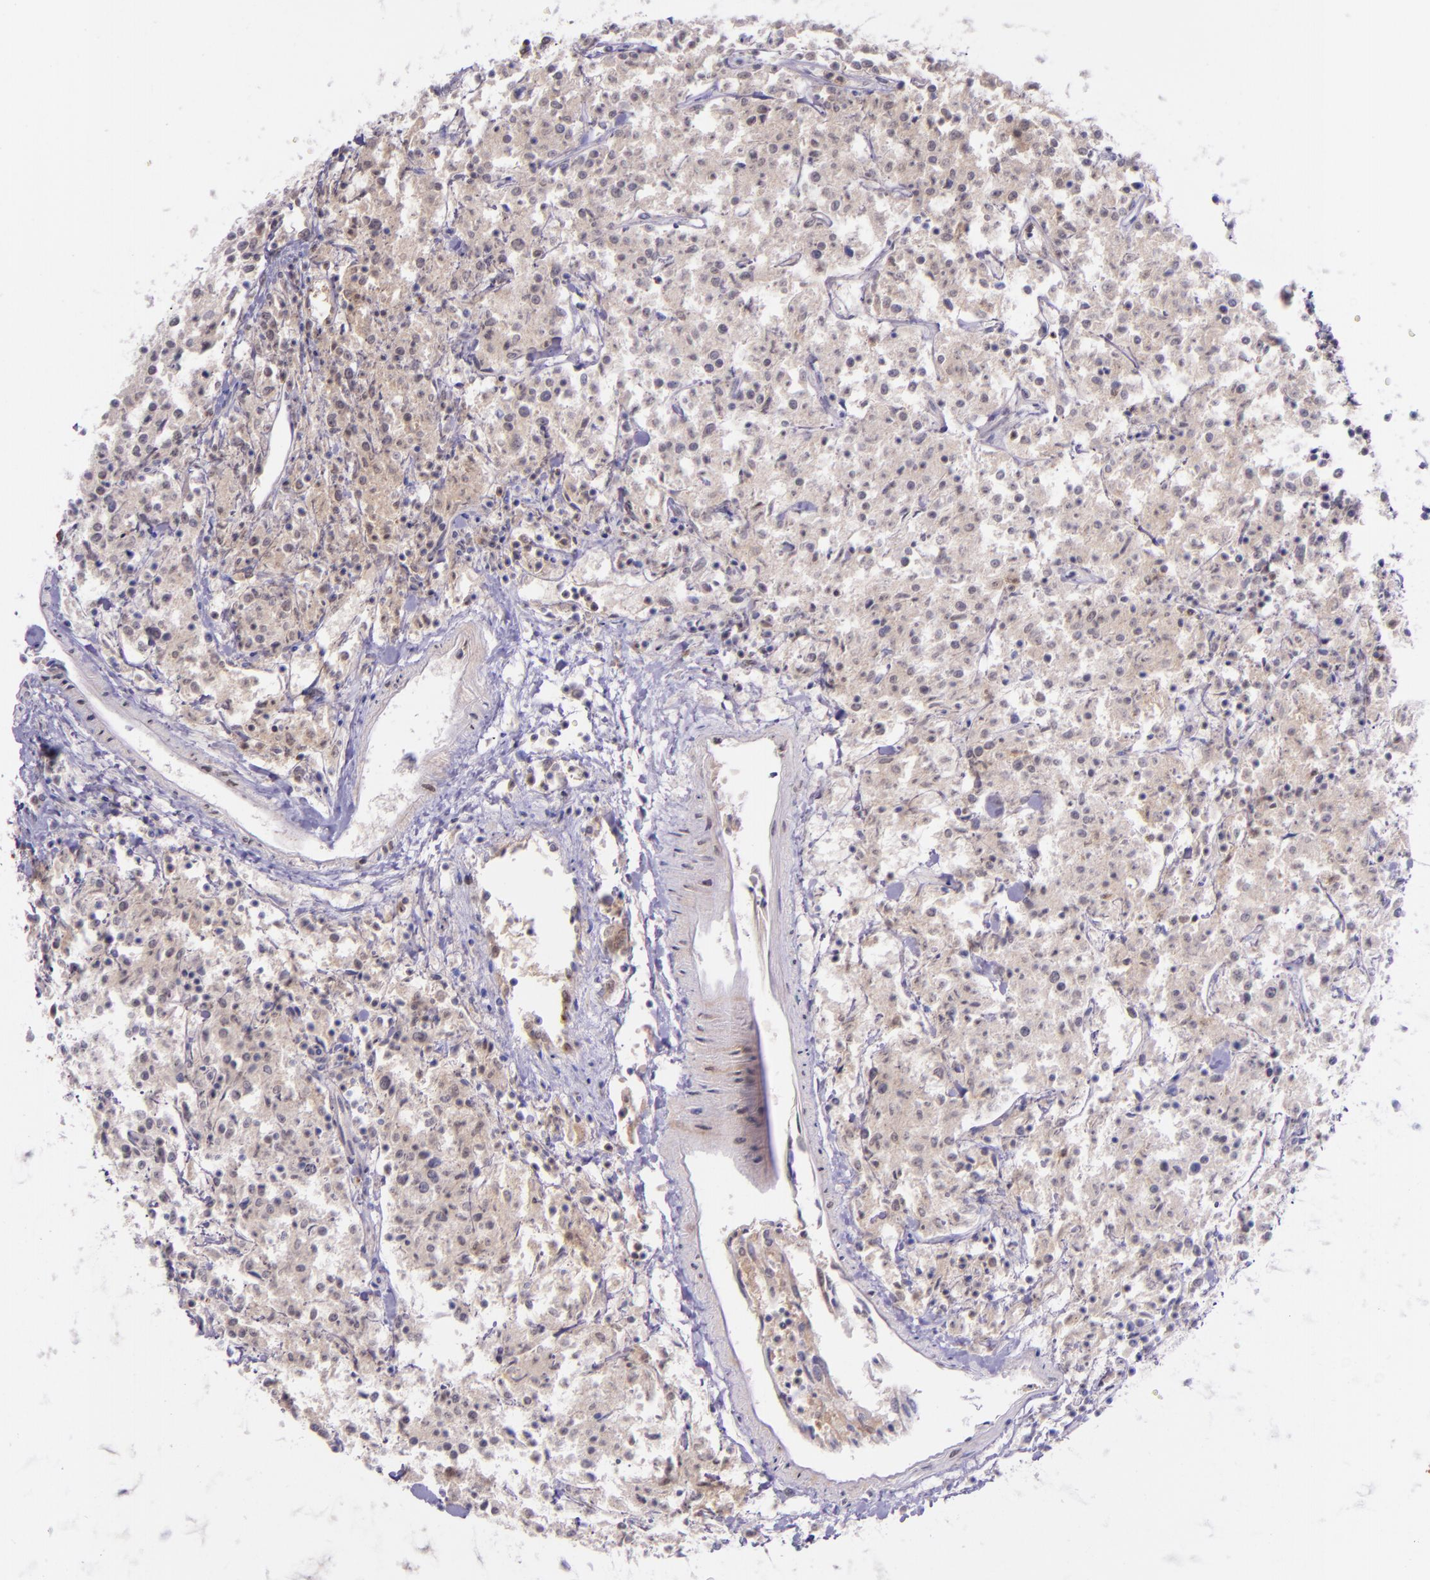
{"staining": {"intensity": "negative", "quantity": "none", "location": "none"}, "tissue": "lymphoma", "cell_type": "Tumor cells", "image_type": "cancer", "snomed": [{"axis": "morphology", "description": "Malignant lymphoma, non-Hodgkin's type, Low grade"}, {"axis": "topography", "description": "Small intestine"}], "caption": "This is an immunohistochemistry (IHC) image of human lymphoma. There is no staining in tumor cells.", "gene": "SELL", "patient": {"sex": "female", "age": 59}}